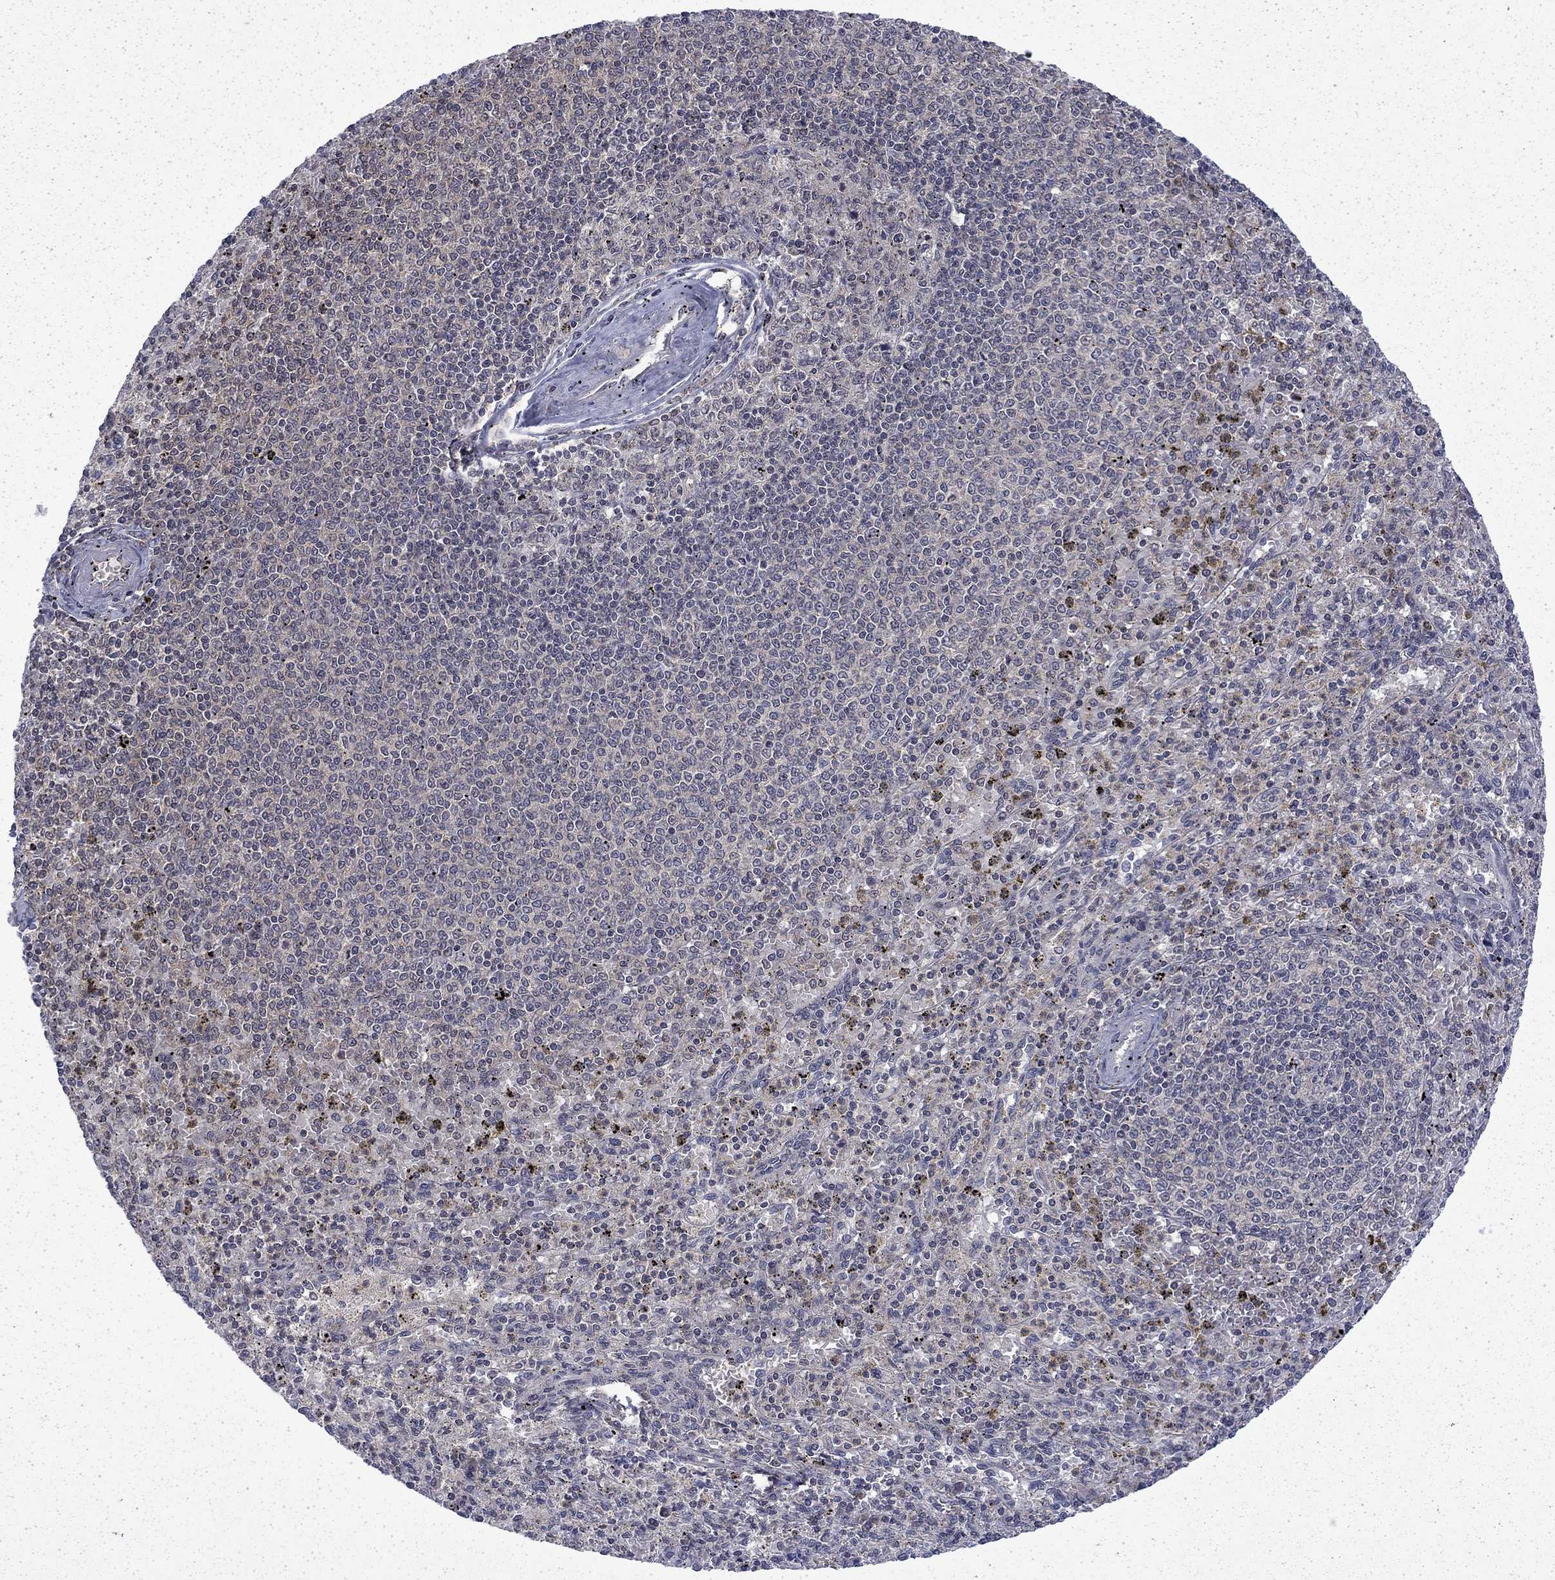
{"staining": {"intensity": "negative", "quantity": "none", "location": "none"}, "tissue": "spleen", "cell_type": "Cells in red pulp", "image_type": "normal", "snomed": [{"axis": "morphology", "description": "Normal tissue, NOS"}, {"axis": "topography", "description": "Spleen"}], "caption": "Cells in red pulp show no significant expression in unremarkable spleen. (Immunohistochemistry, brightfield microscopy, high magnification).", "gene": "CHAT", "patient": {"sex": "male", "age": 60}}